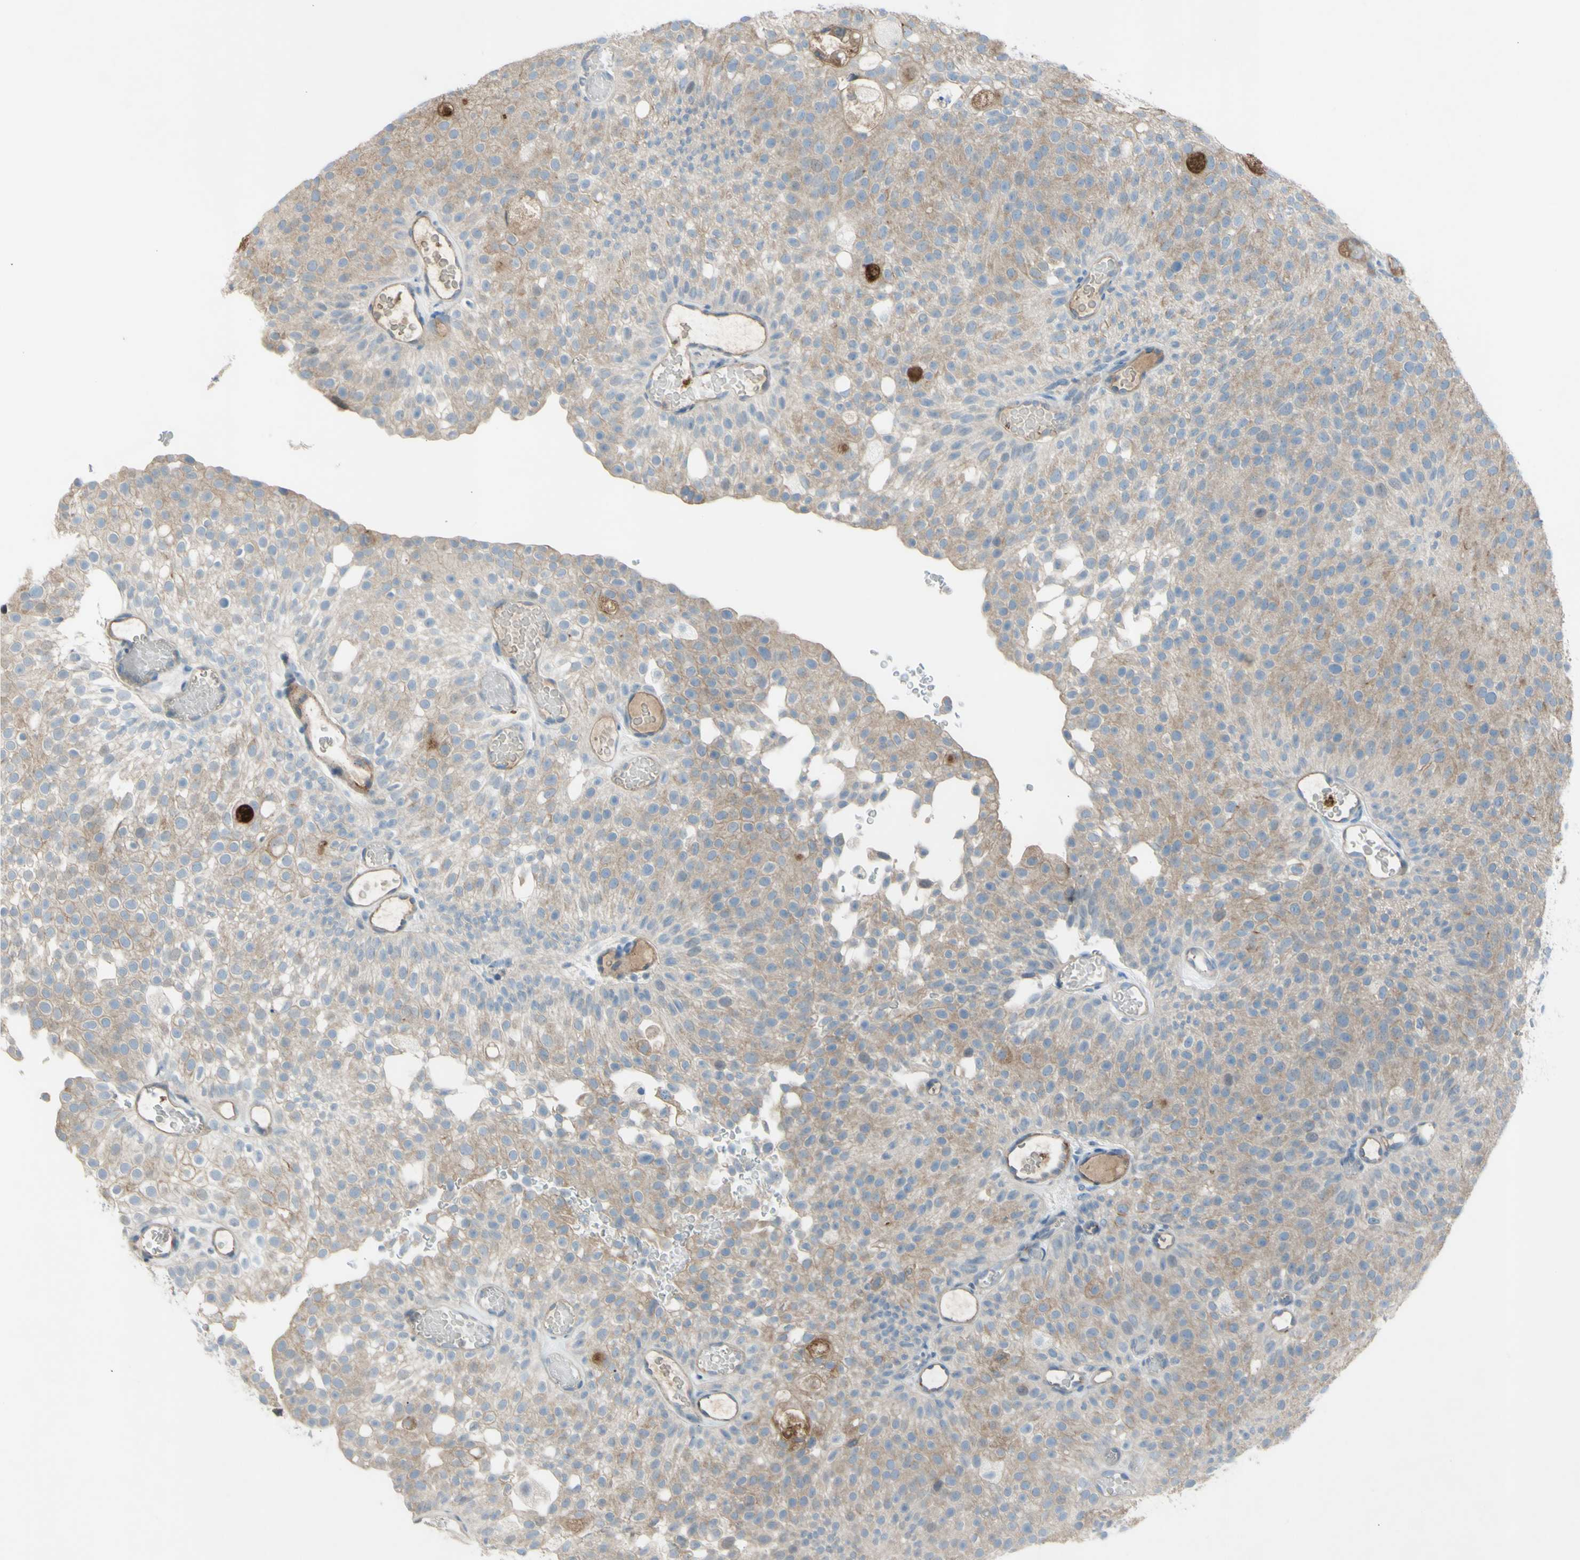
{"staining": {"intensity": "moderate", "quantity": ">75%", "location": "cytoplasmic/membranous"}, "tissue": "urothelial cancer", "cell_type": "Tumor cells", "image_type": "cancer", "snomed": [{"axis": "morphology", "description": "Urothelial carcinoma, Low grade"}, {"axis": "topography", "description": "Urinary bladder"}], "caption": "Immunohistochemical staining of urothelial cancer shows medium levels of moderate cytoplasmic/membranous protein positivity in approximately >75% of tumor cells. (Stains: DAB in brown, nuclei in blue, Microscopy: brightfield microscopy at high magnification).", "gene": "ATRN", "patient": {"sex": "male", "age": 78}}